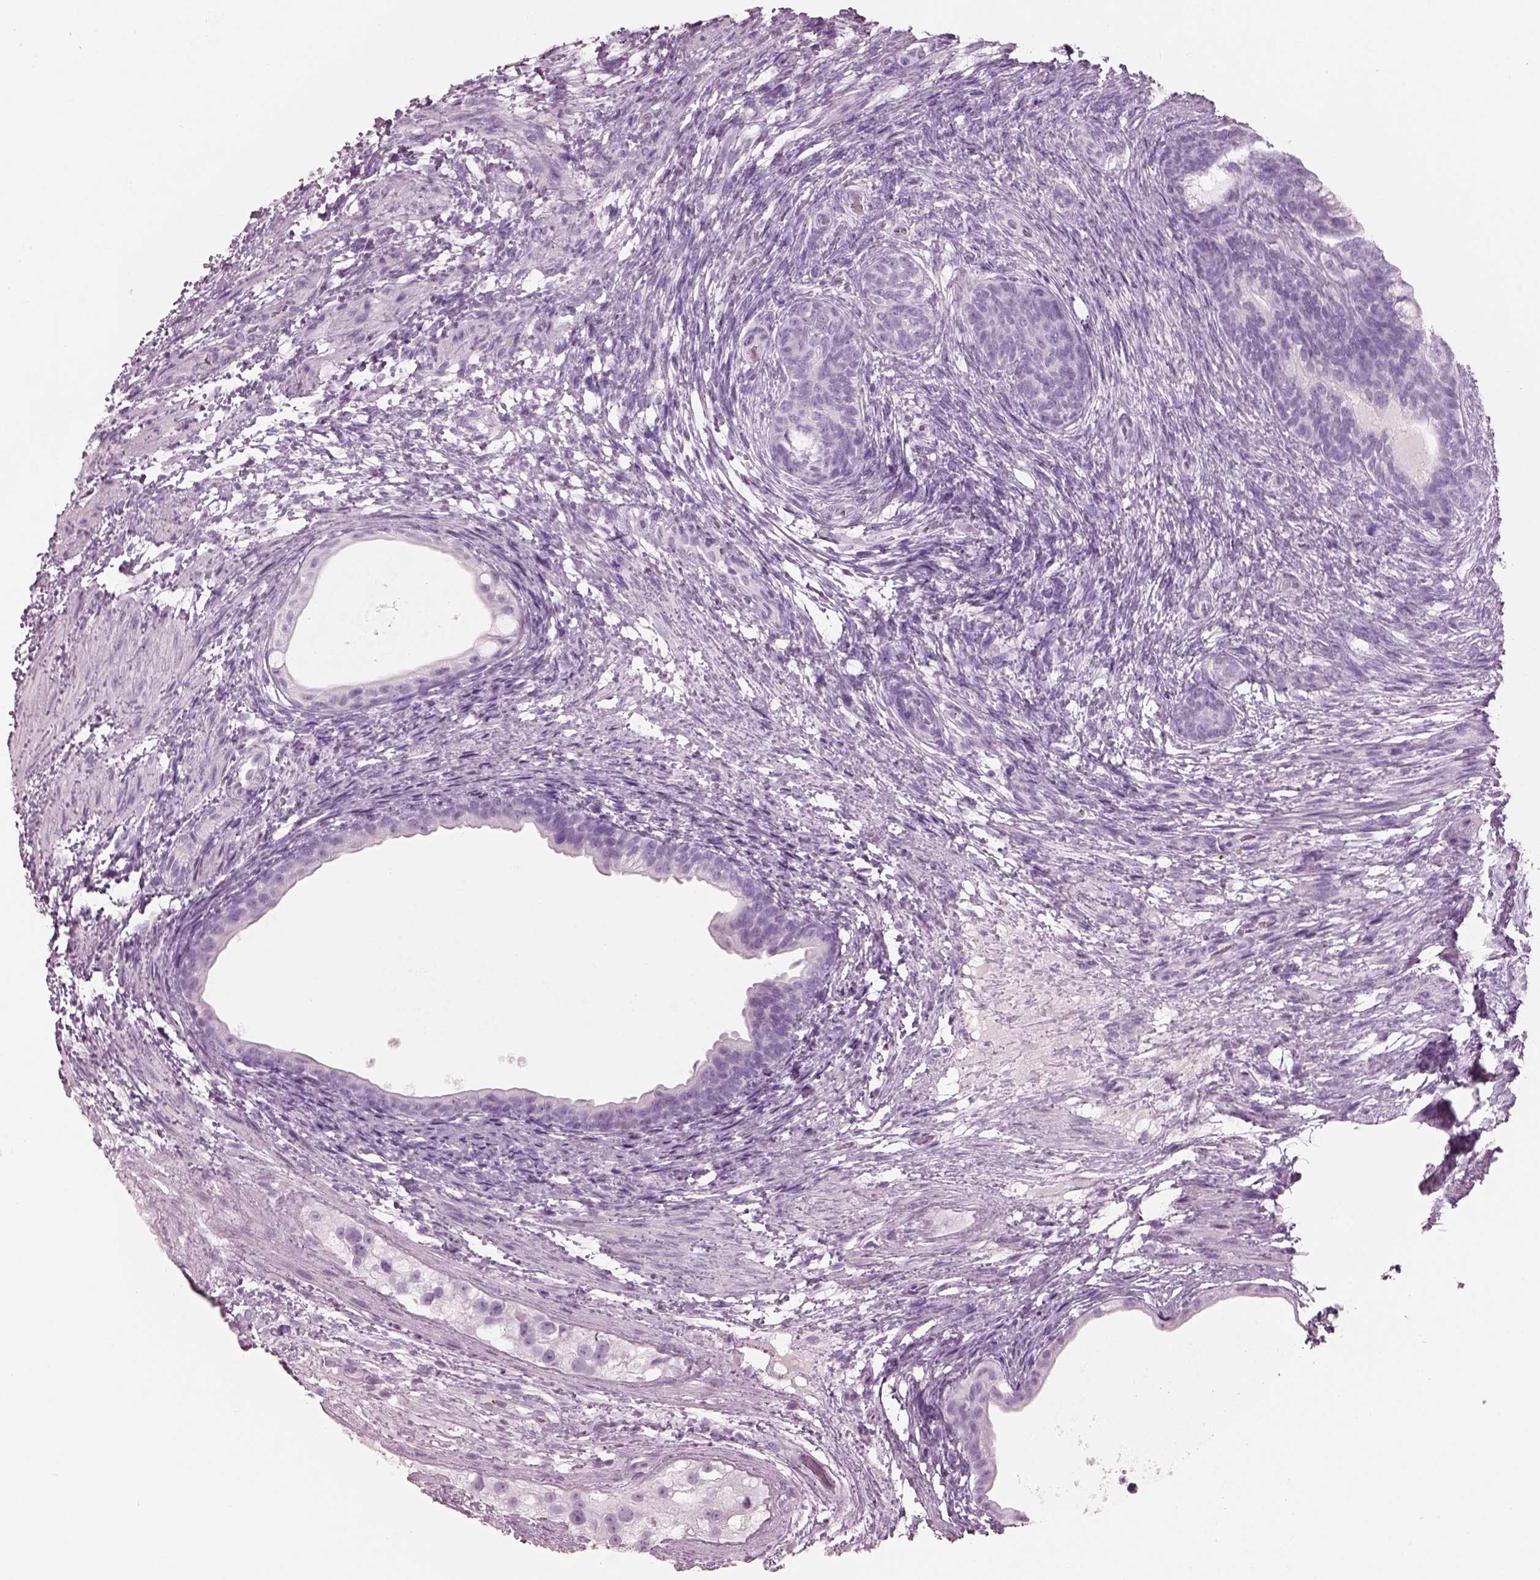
{"staining": {"intensity": "negative", "quantity": "none", "location": "none"}, "tissue": "testis cancer", "cell_type": "Tumor cells", "image_type": "cancer", "snomed": [{"axis": "morphology", "description": "Carcinoma, Embryonal, NOS"}, {"axis": "topography", "description": "Testis"}], "caption": "Immunohistochemistry image of neoplastic tissue: testis cancer (embryonal carcinoma) stained with DAB (3,3'-diaminobenzidine) exhibits no significant protein staining in tumor cells. The staining is performed using DAB brown chromogen with nuclei counter-stained in using hematoxylin.", "gene": "HYDIN", "patient": {"sex": "male", "age": 24}}